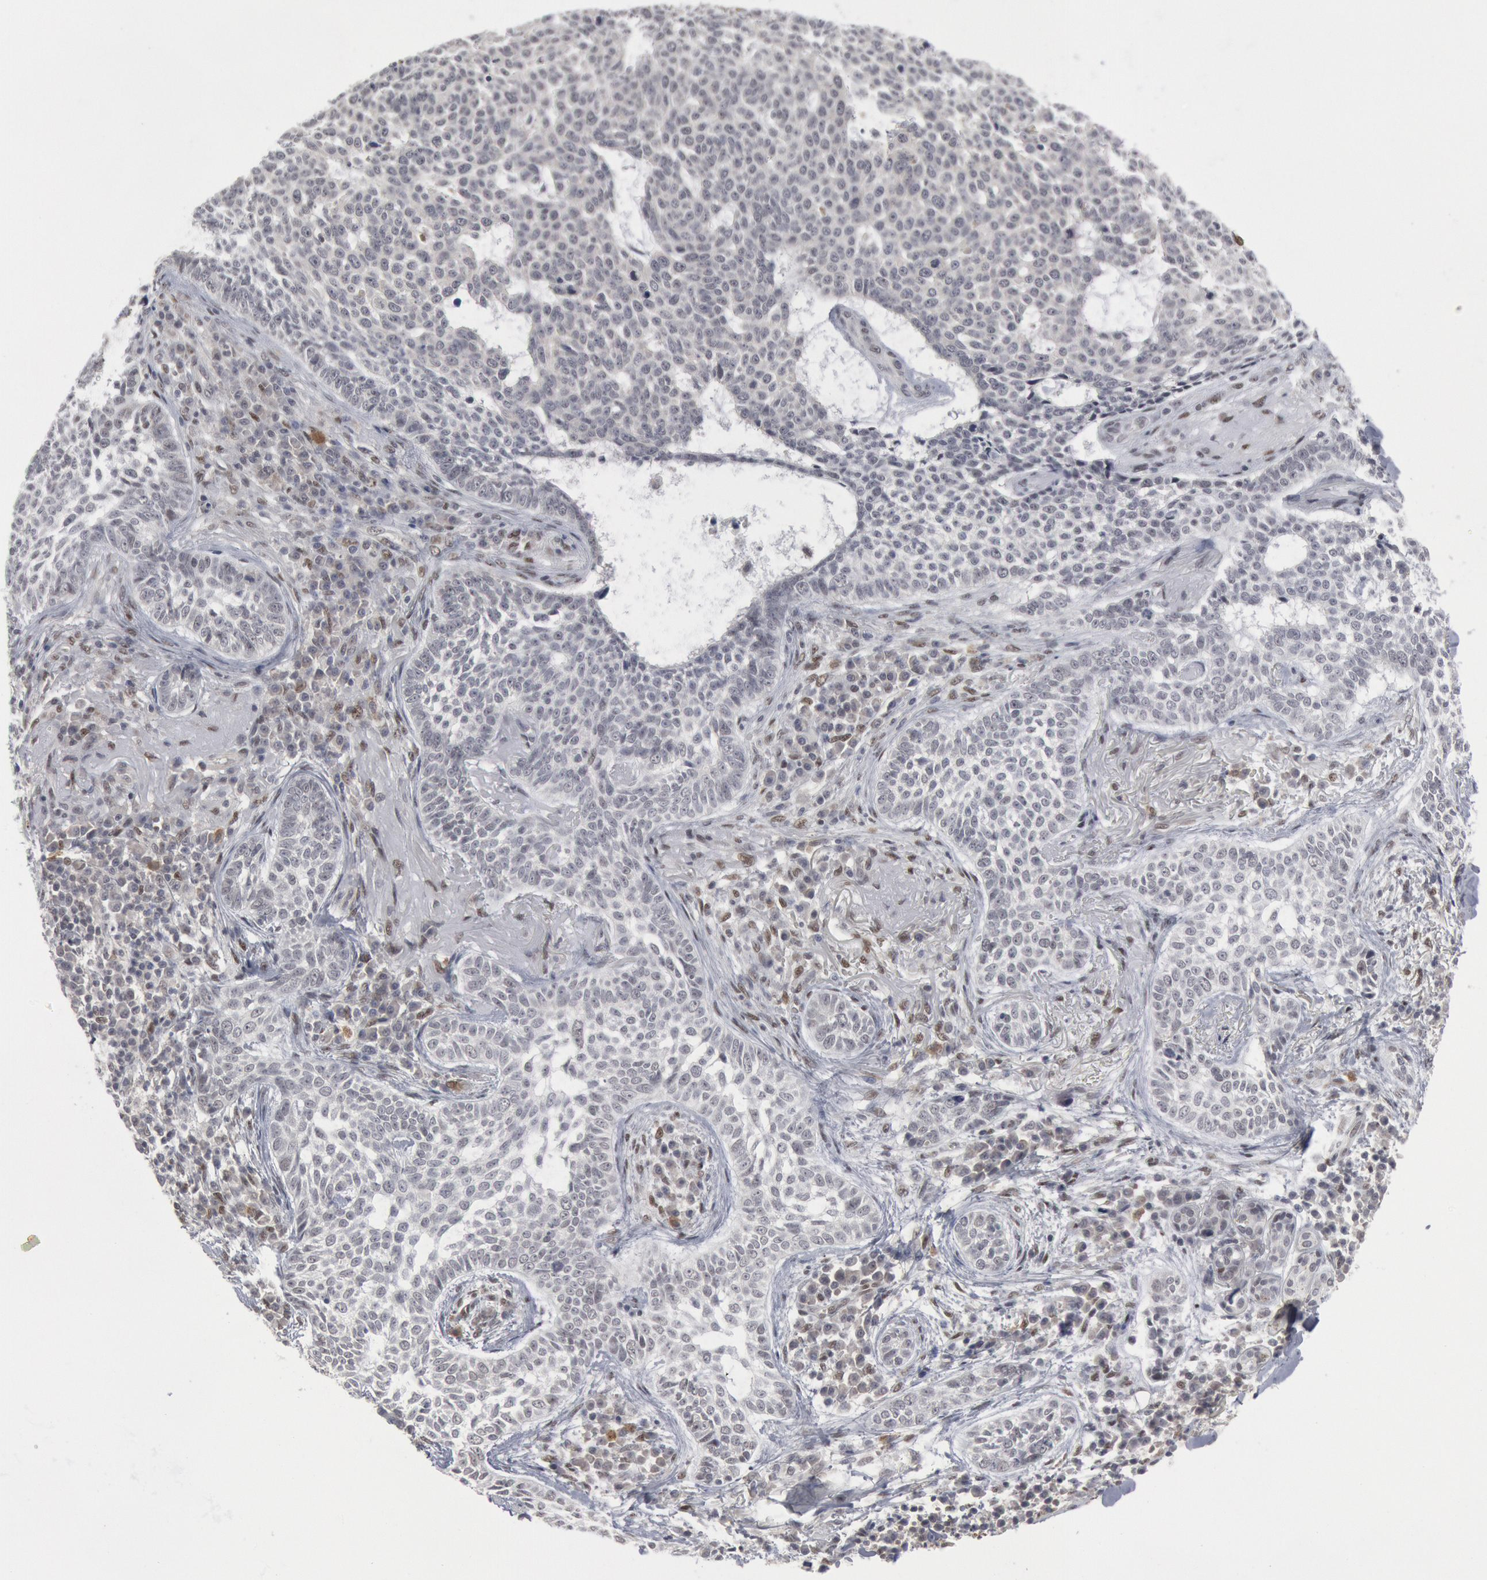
{"staining": {"intensity": "negative", "quantity": "none", "location": "none"}, "tissue": "skin cancer", "cell_type": "Tumor cells", "image_type": "cancer", "snomed": [{"axis": "morphology", "description": "Basal cell carcinoma"}, {"axis": "topography", "description": "Skin"}], "caption": "The image displays no significant expression in tumor cells of skin cancer (basal cell carcinoma).", "gene": "FOXO1", "patient": {"sex": "female", "age": 89}}